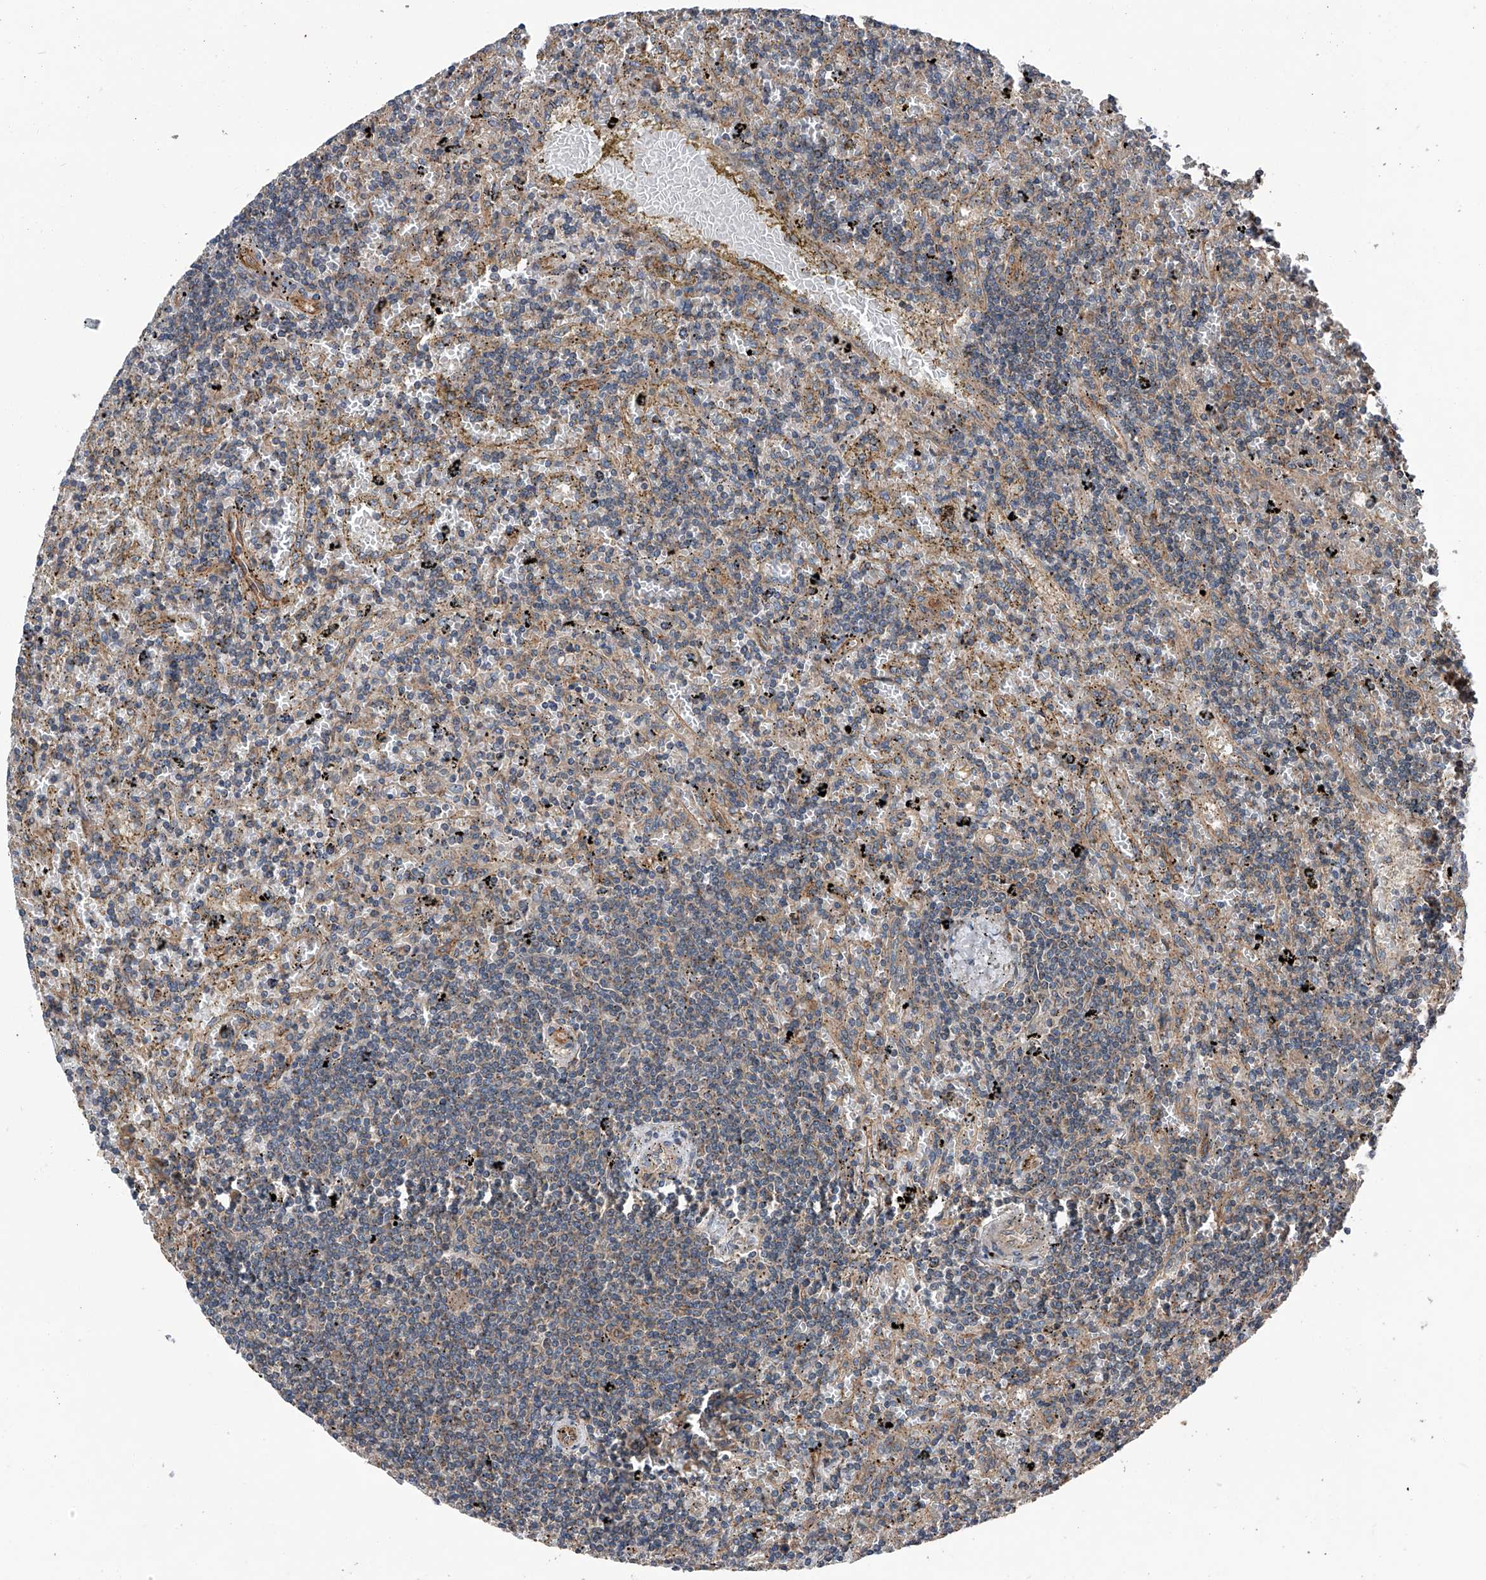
{"staining": {"intensity": "negative", "quantity": "none", "location": "none"}, "tissue": "lymphoma", "cell_type": "Tumor cells", "image_type": "cancer", "snomed": [{"axis": "morphology", "description": "Malignant lymphoma, non-Hodgkin's type, Low grade"}, {"axis": "topography", "description": "Spleen"}], "caption": "Image shows no significant protein expression in tumor cells of malignant lymphoma, non-Hodgkin's type (low-grade).", "gene": "KCNJ2", "patient": {"sex": "male", "age": 76}}